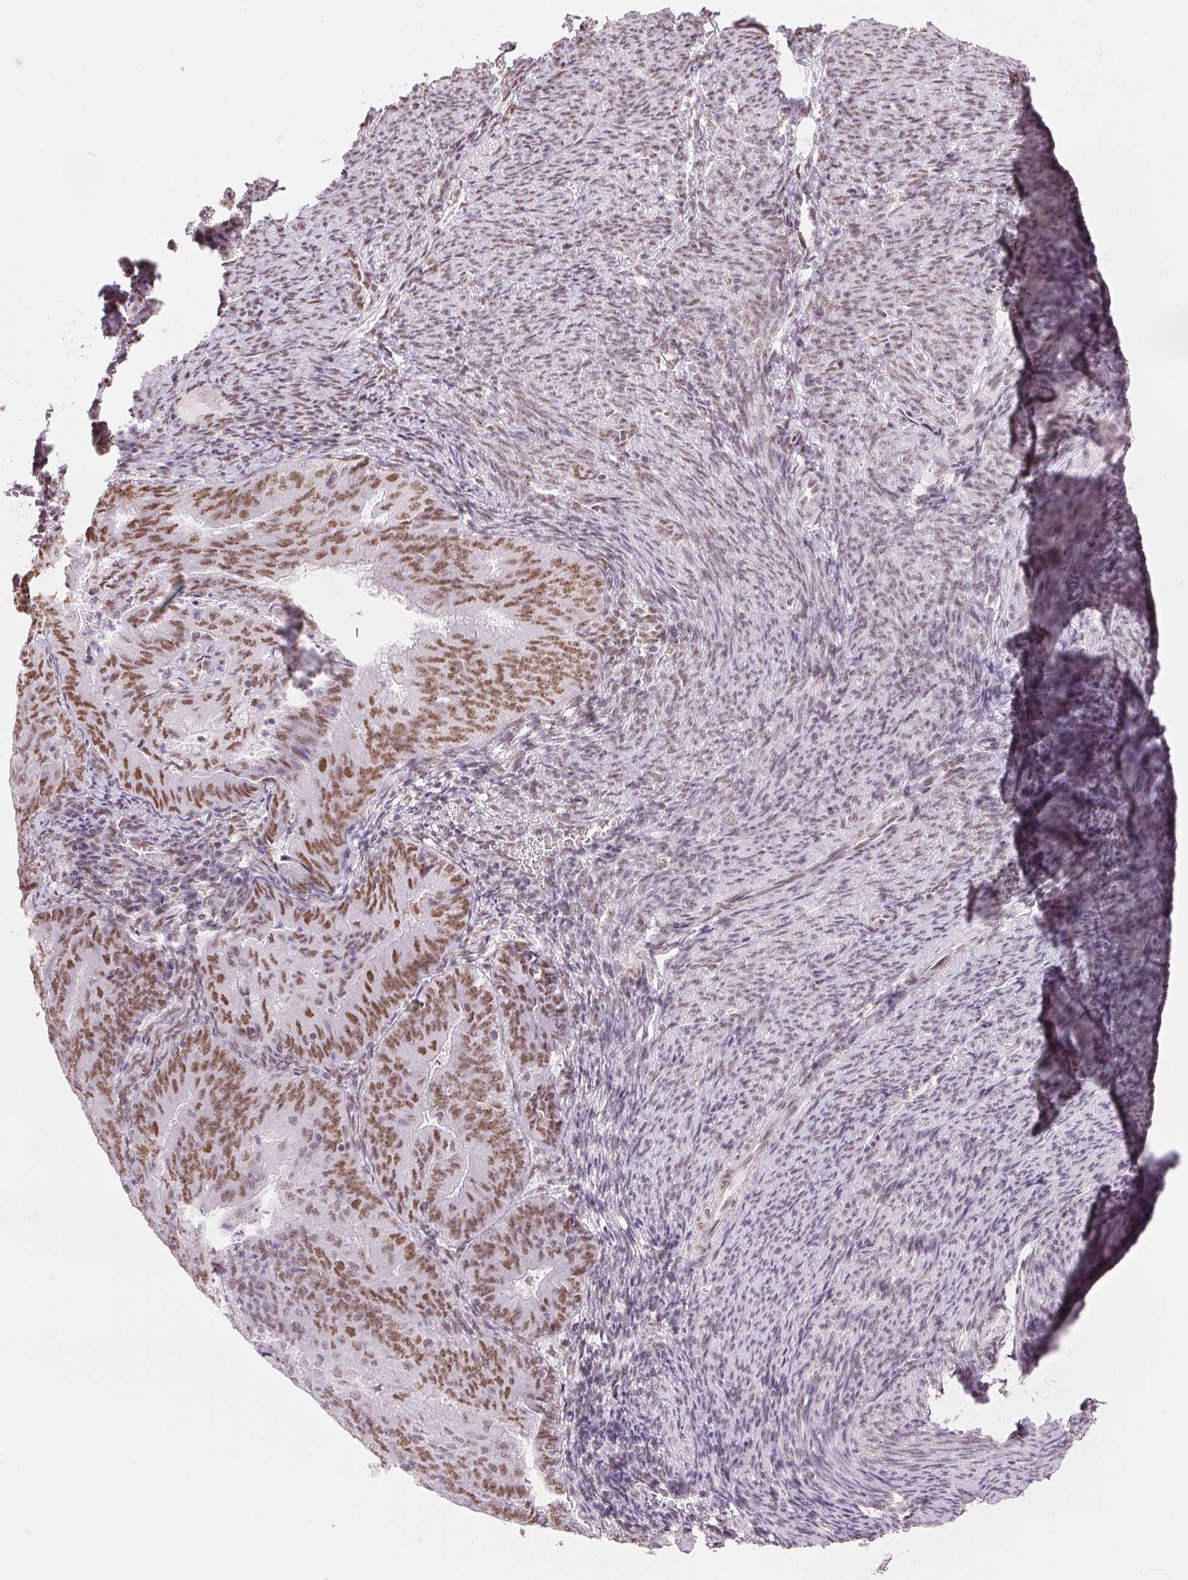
{"staining": {"intensity": "moderate", "quantity": ">75%", "location": "nuclear"}, "tissue": "endometrial cancer", "cell_type": "Tumor cells", "image_type": "cancer", "snomed": [{"axis": "morphology", "description": "Adenocarcinoma, NOS"}, {"axis": "topography", "description": "Endometrium"}], "caption": "High-magnification brightfield microscopy of adenocarcinoma (endometrial) stained with DAB (3,3'-diaminobenzidine) (brown) and counterstained with hematoxylin (blue). tumor cells exhibit moderate nuclear positivity is seen in about>75% of cells.", "gene": "ZFR2", "patient": {"sex": "female", "age": 57}}